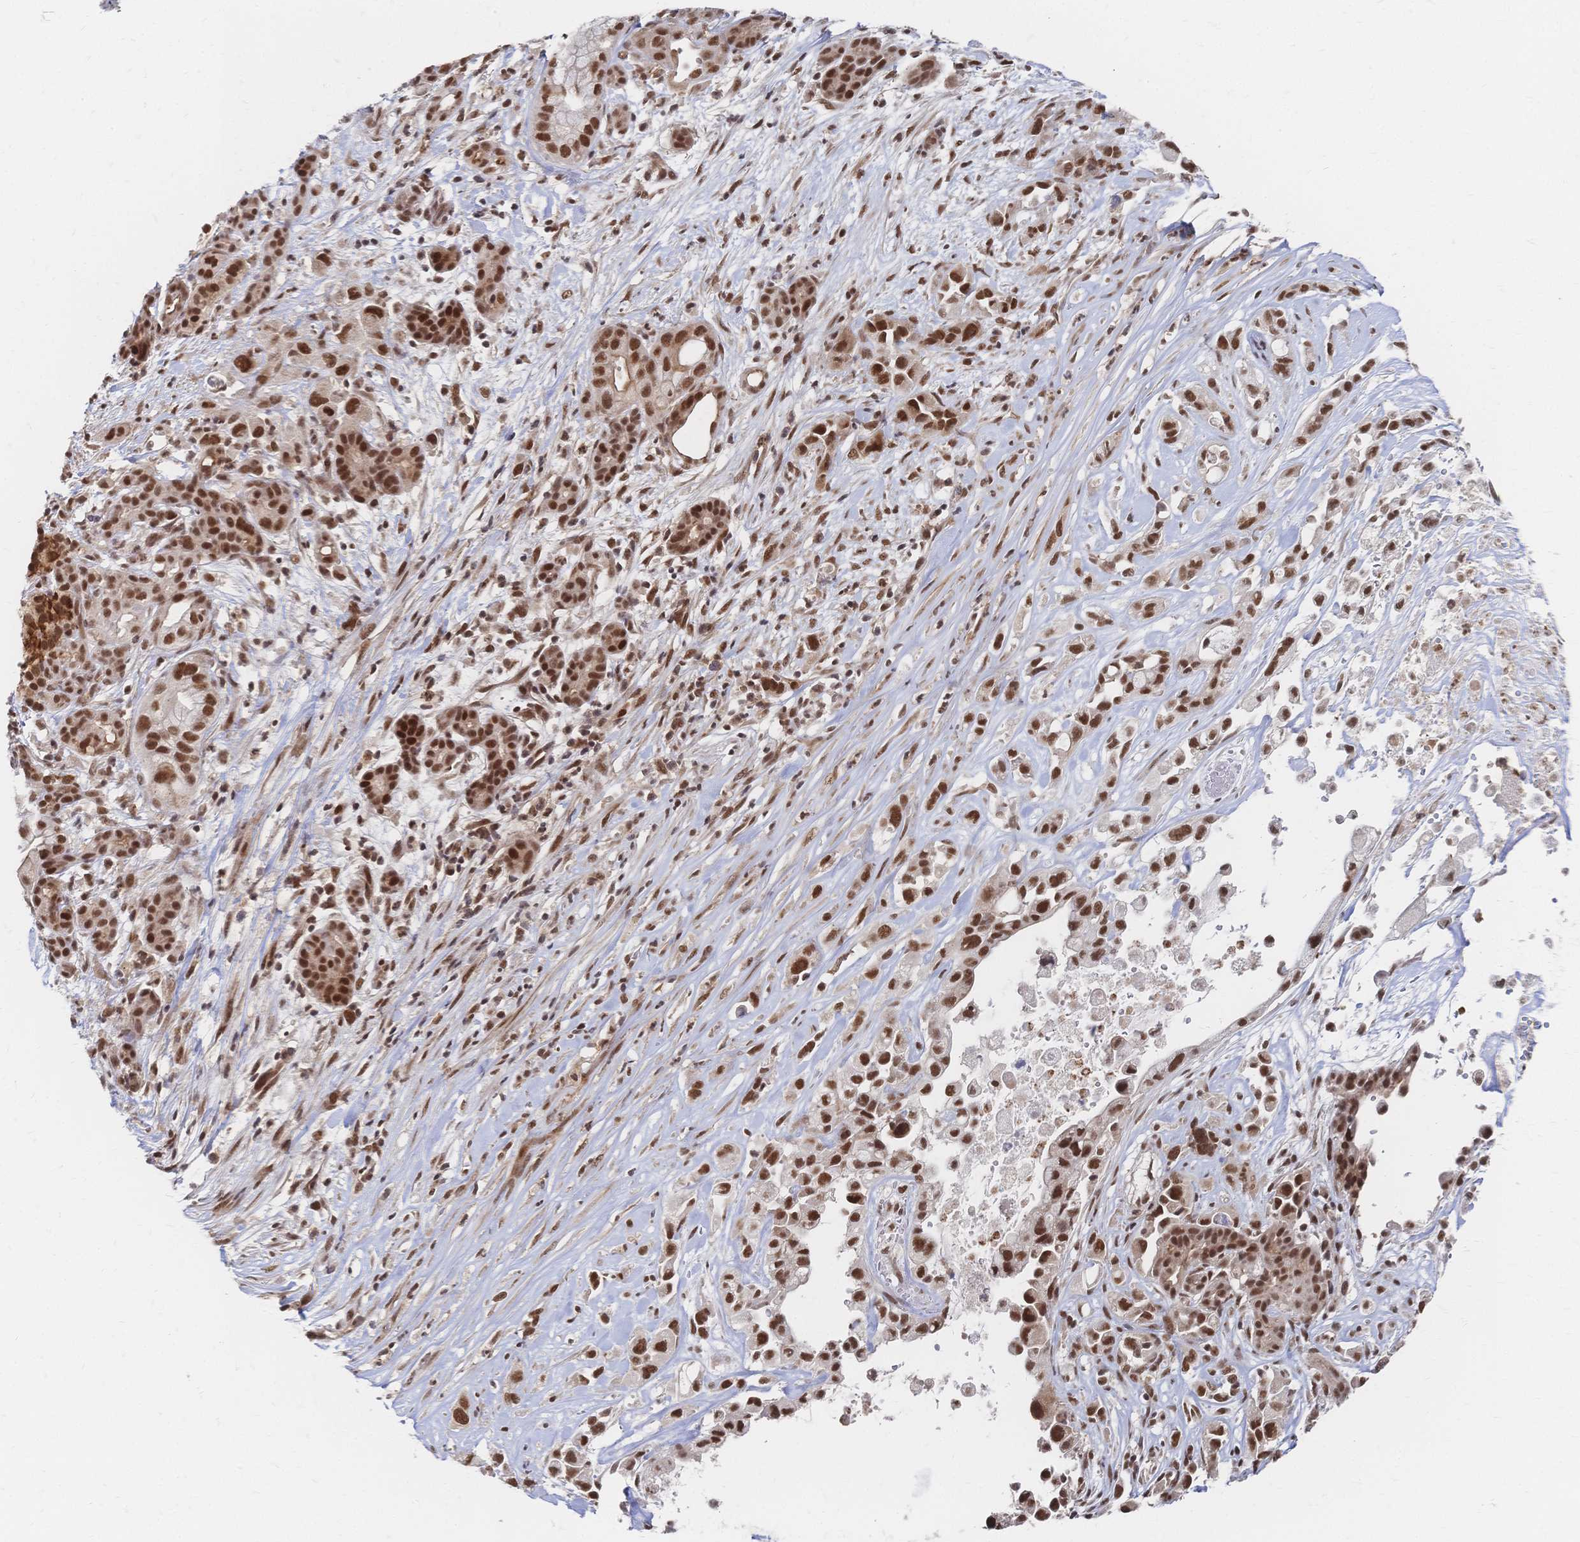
{"staining": {"intensity": "strong", "quantity": ">75%", "location": "nuclear"}, "tissue": "pancreatic cancer", "cell_type": "Tumor cells", "image_type": "cancer", "snomed": [{"axis": "morphology", "description": "Adenocarcinoma, NOS"}, {"axis": "topography", "description": "Pancreas"}], "caption": "Tumor cells exhibit high levels of strong nuclear positivity in approximately >75% of cells in pancreatic adenocarcinoma.", "gene": "NELFA", "patient": {"sex": "male", "age": 44}}